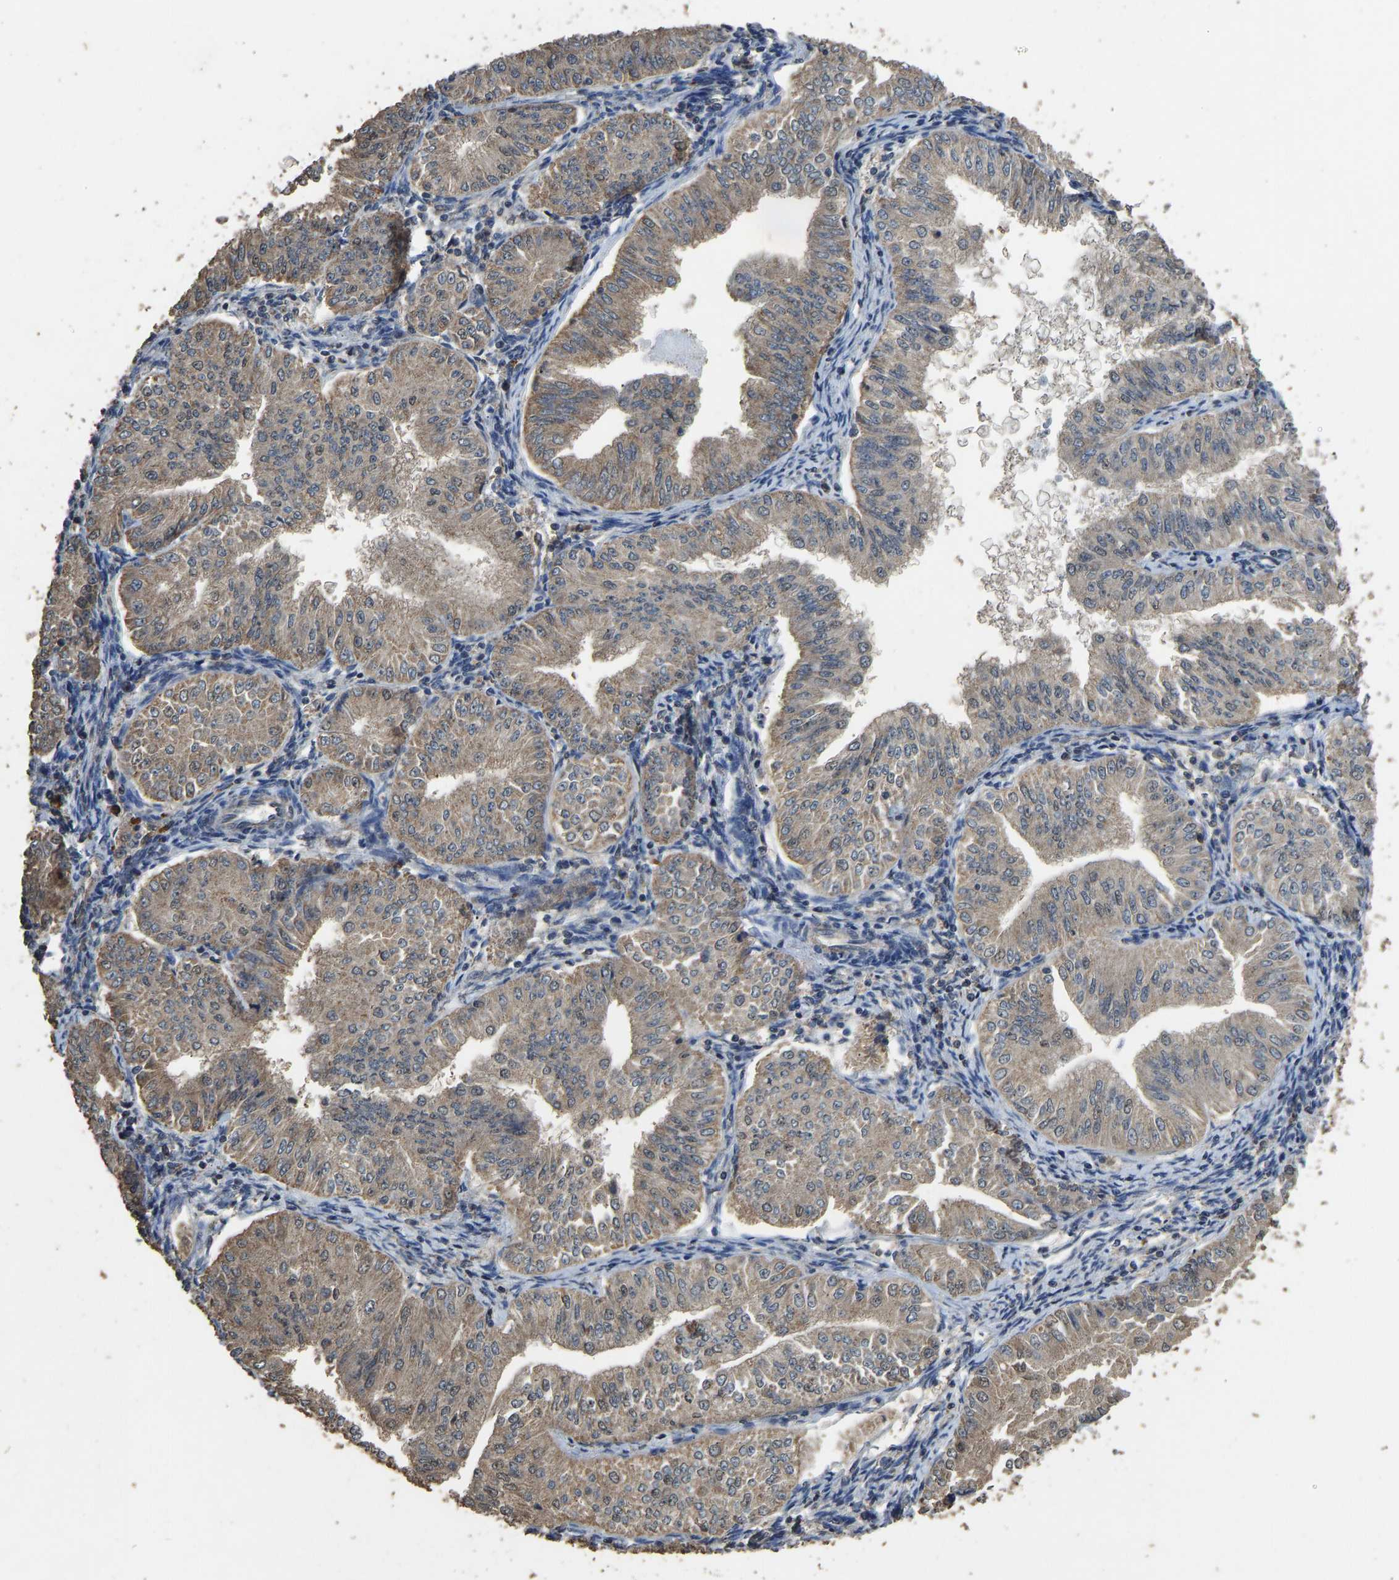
{"staining": {"intensity": "moderate", "quantity": ">75%", "location": "cytoplasmic/membranous"}, "tissue": "endometrial cancer", "cell_type": "Tumor cells", "image_type": "cancer", "snomed": [{"axis": "morphology", "description": "Normal tissue, NOS"}, {"axis": "morphology", "description": "Adenocarcinoma, NOS"}, {"axis": "topography", "description": "Endometrium"}], "caption": "A brown stain shows moderate cytoplasmic/membranous staining of a protein in adenocarcinoma (endometrial) tumor cells. (DAB IHC with brightfield microscopy, high magnification).", "gene": "CIDEC", "patient": {"sex": "female", "age": 53}}